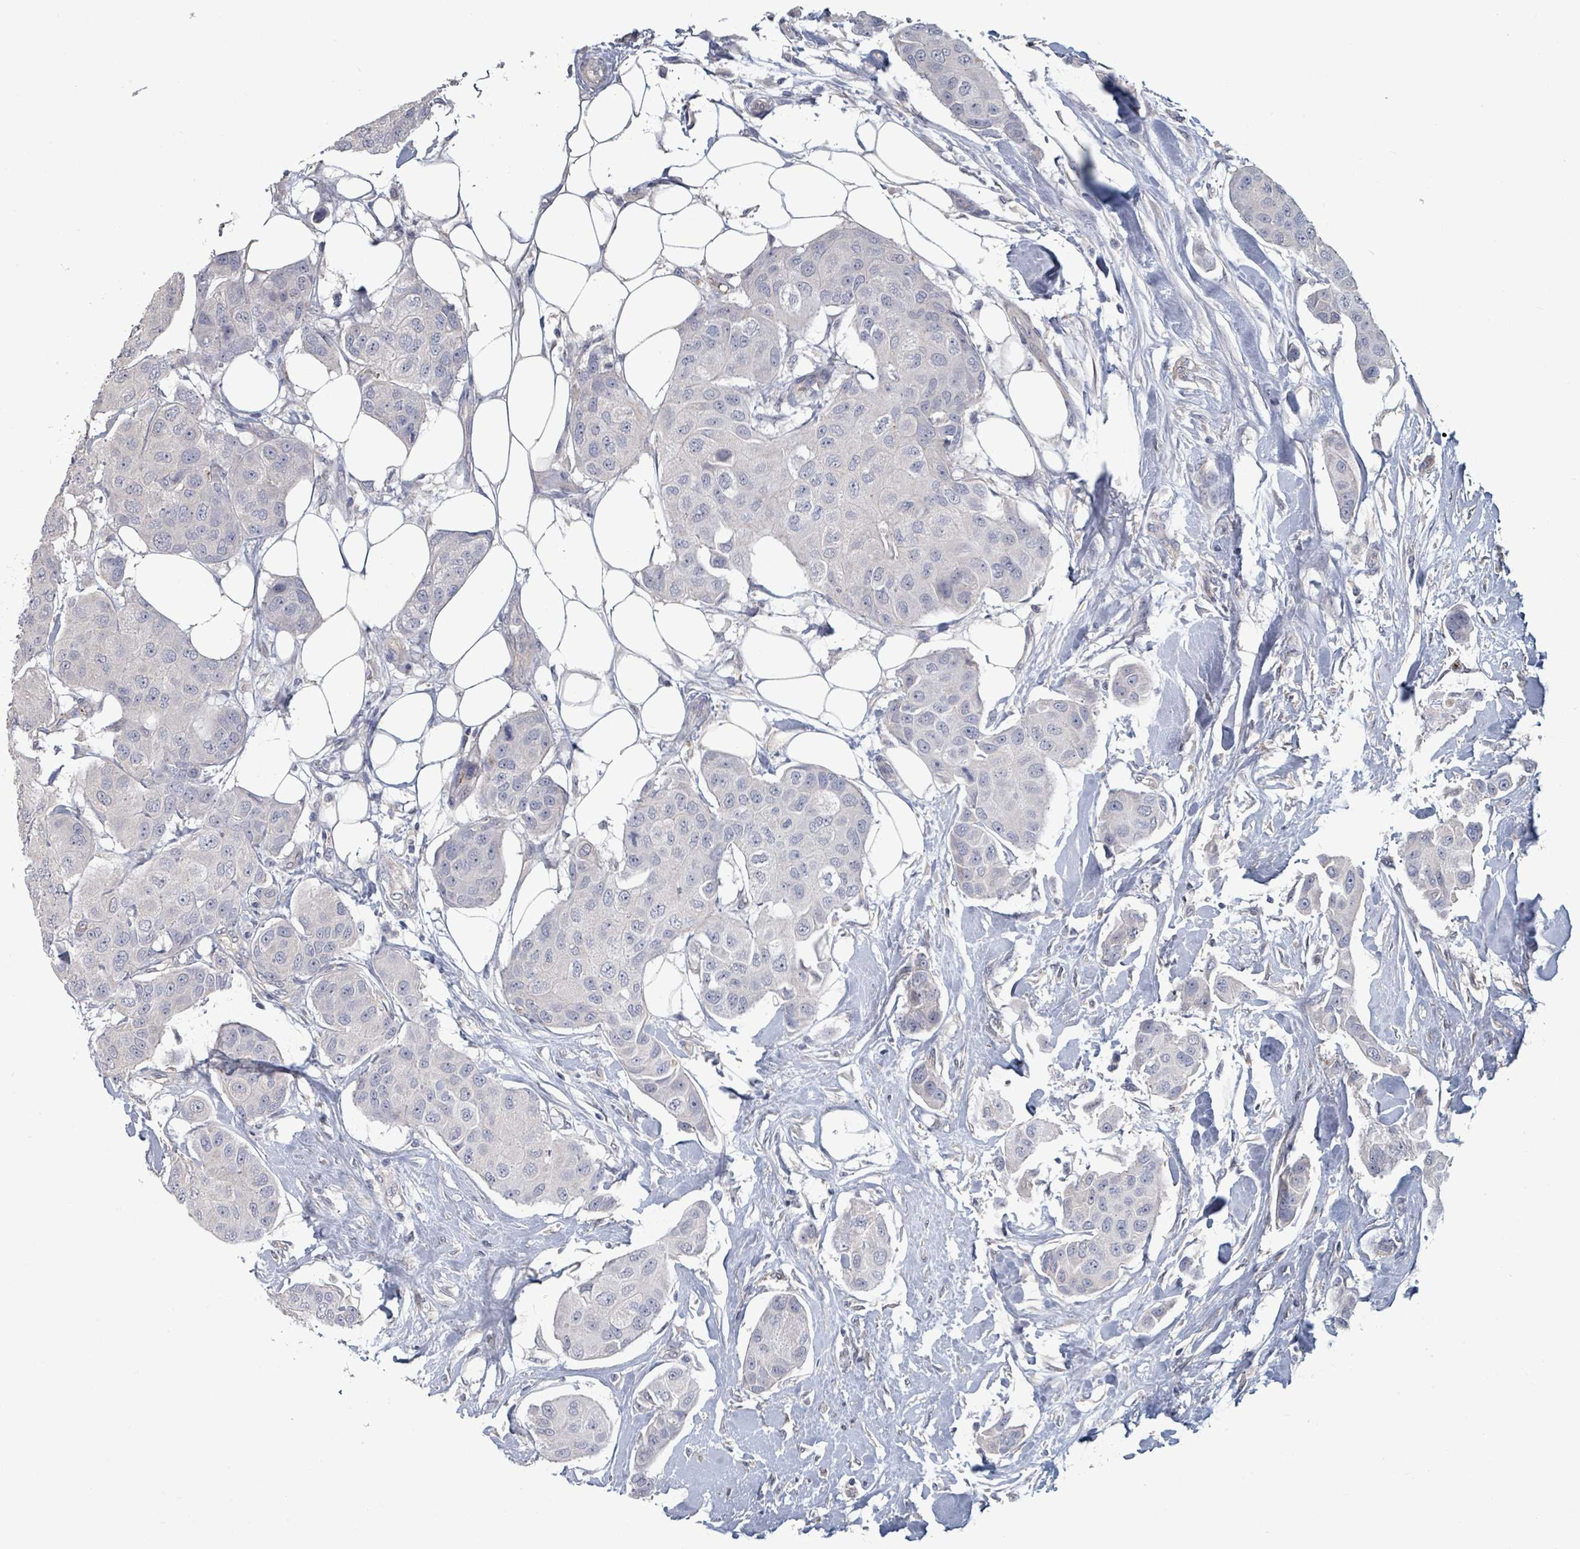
{"staining": {"intensity": "negative", "quantity": "none", "location": "none"}, "tissue": "breast cancer", "cell_type": "Tumor cells", "image_type": "cancer", "snomed": [{"axis": "morphology", "description": "Duct carcinoma"}, {"axis": "topography", "description": "Breast"}, {"axis": "topography", "description": "Lymph node"}], "caption": "This histopathology image is of breast cancer (infiltrating ductal carcinoma) stained with immunohistochemistry to label a protein in brown with the nuclei are counter-stained blue. There is no expression in tumor cells.", "gene": "PLAUR", "patient": {"sex": "female", "age": 80}}